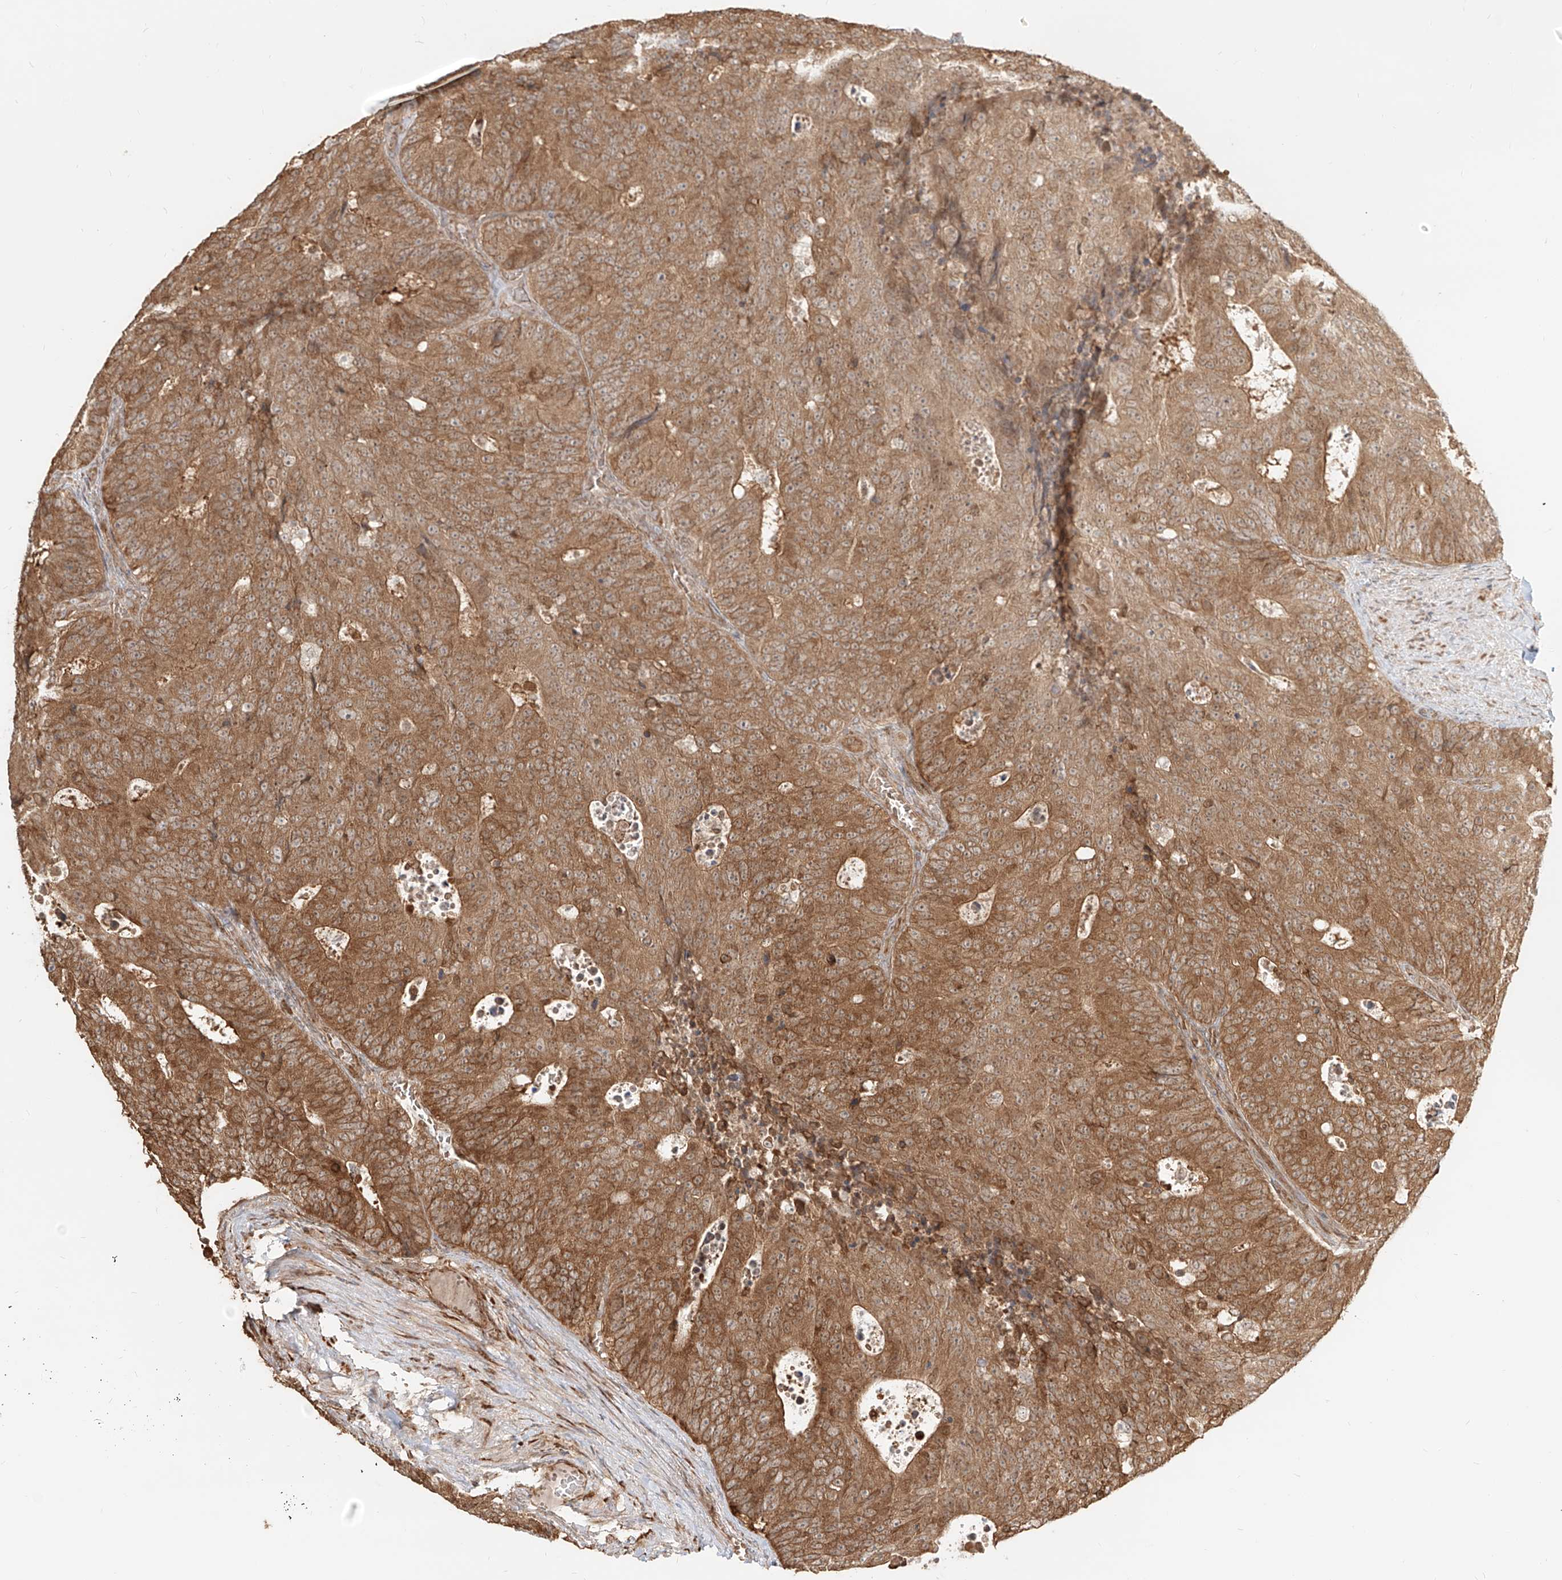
{"staining": {"intensity": "moderate", "quantity": ">75%", "location": "cytoplasmic/membranous"}, "tissue": "colorectal cancer", "cell_type": "Tumor cells", "image_type": "cancer", "snomed": [{"axis": "morphology", "description": "Adenocarcinoma, NOS"}, {"axis": "topography", "description": "Colon"}], "caption": "The photomicrograph shows a brown stain indicating the presence of a protein in the cytoplasmic/membranous of tumor cells in colorectal cancer.", "gene": "UBE2K", "patient": {"sex": "male", "age": 87}}